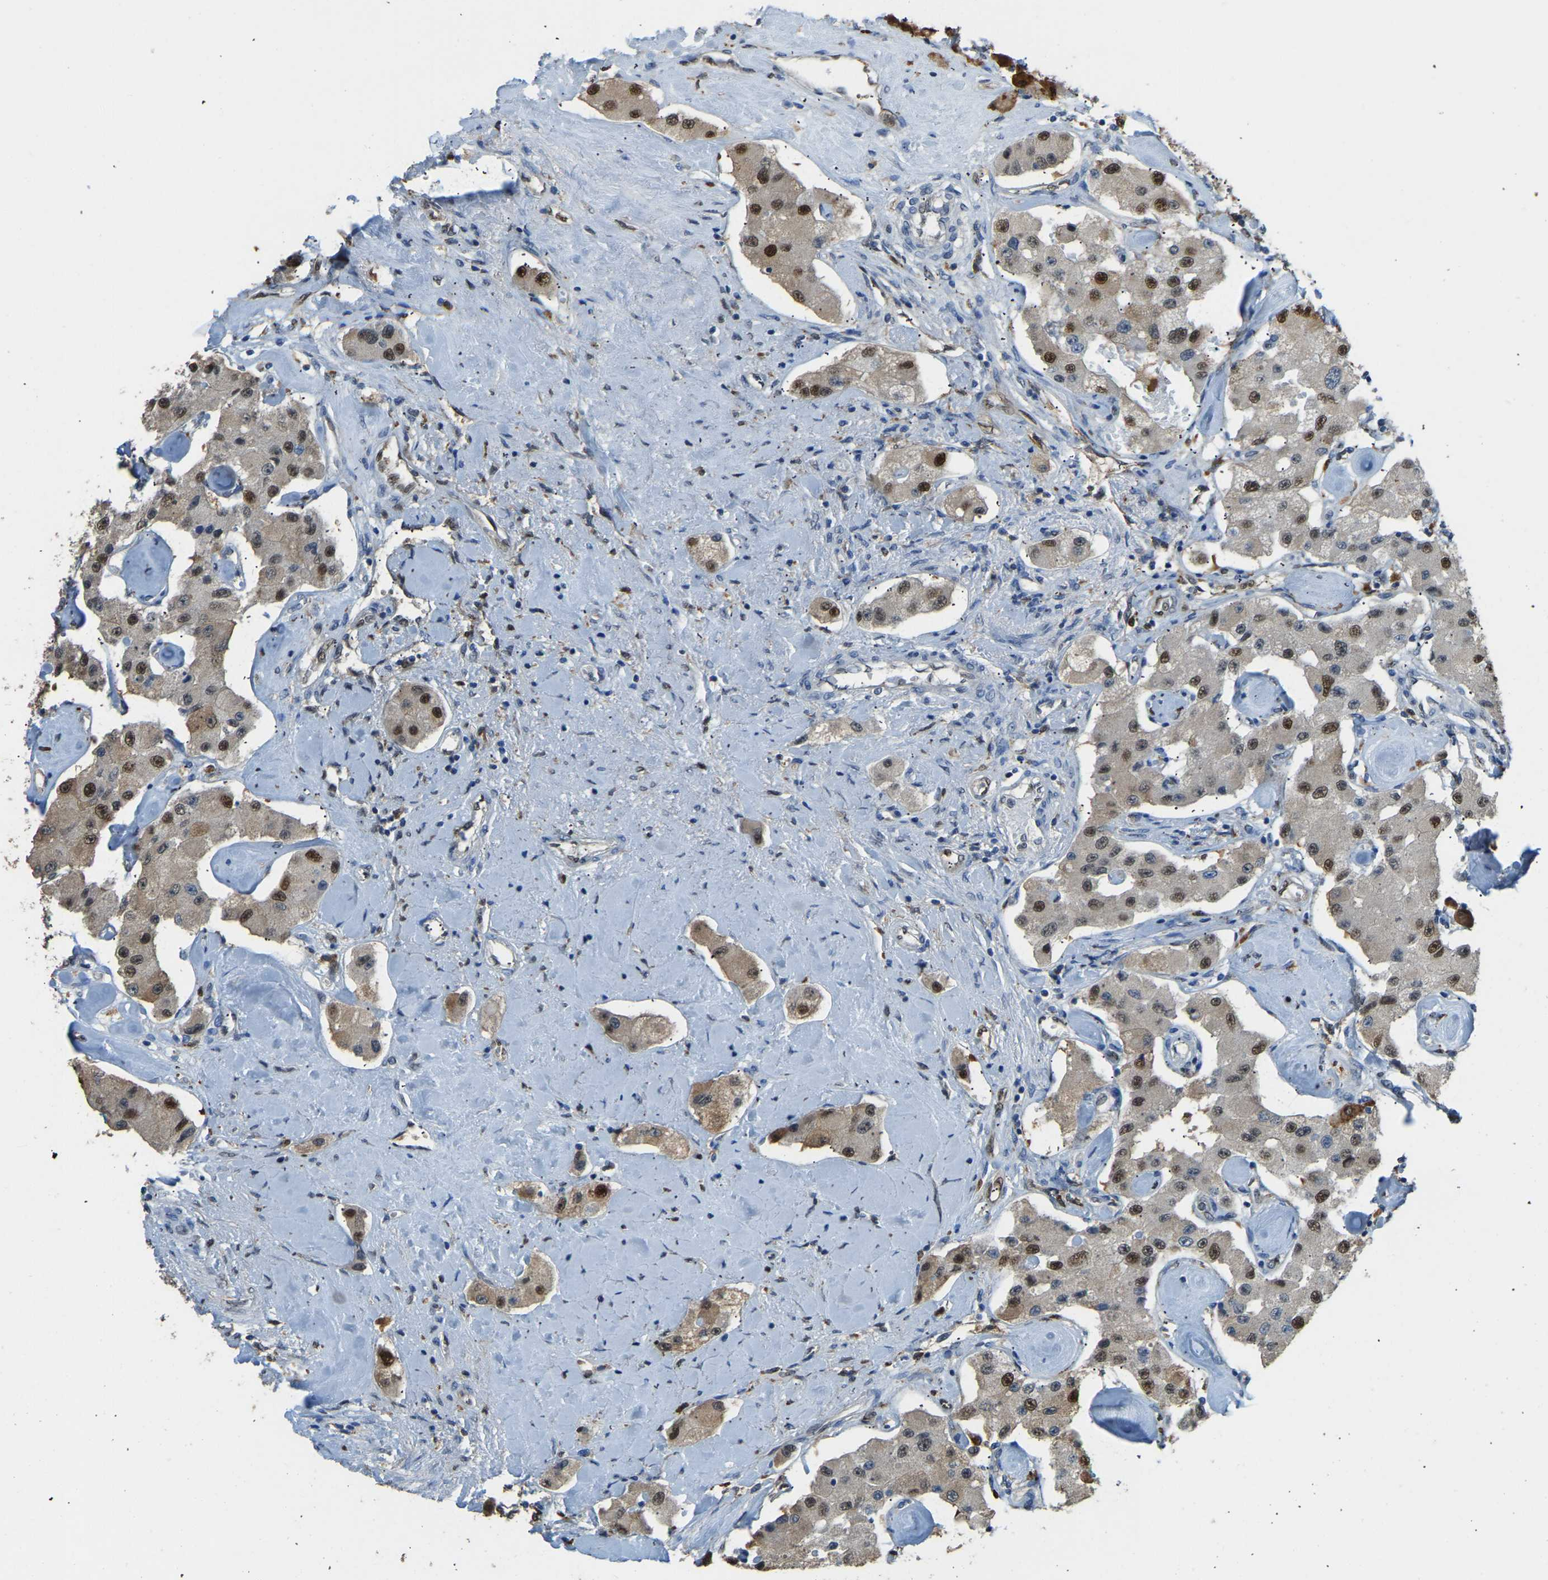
{"staining": {"intensity": "strong", "quantity": "25%-75%", "location": "cytoplasmic/membranous,nuclear"}, "tissue": "carcinoid", "cell_type": "Tumor cells", "image_type": "cancer", "snomed": [{"axis": "morphology", "description": "Carcinoid, malignant, NOS"}, {"axis": "topography", "description": "Pancreas"}], "caption": "Human carcinoid stained for a protein (brown) displays strong cytoplasmic/membranous and nuclear positive expression in about 25%-75% of tumor cells.", "gene": "NANS", "patient": {"sex": "male", "age": 41}}